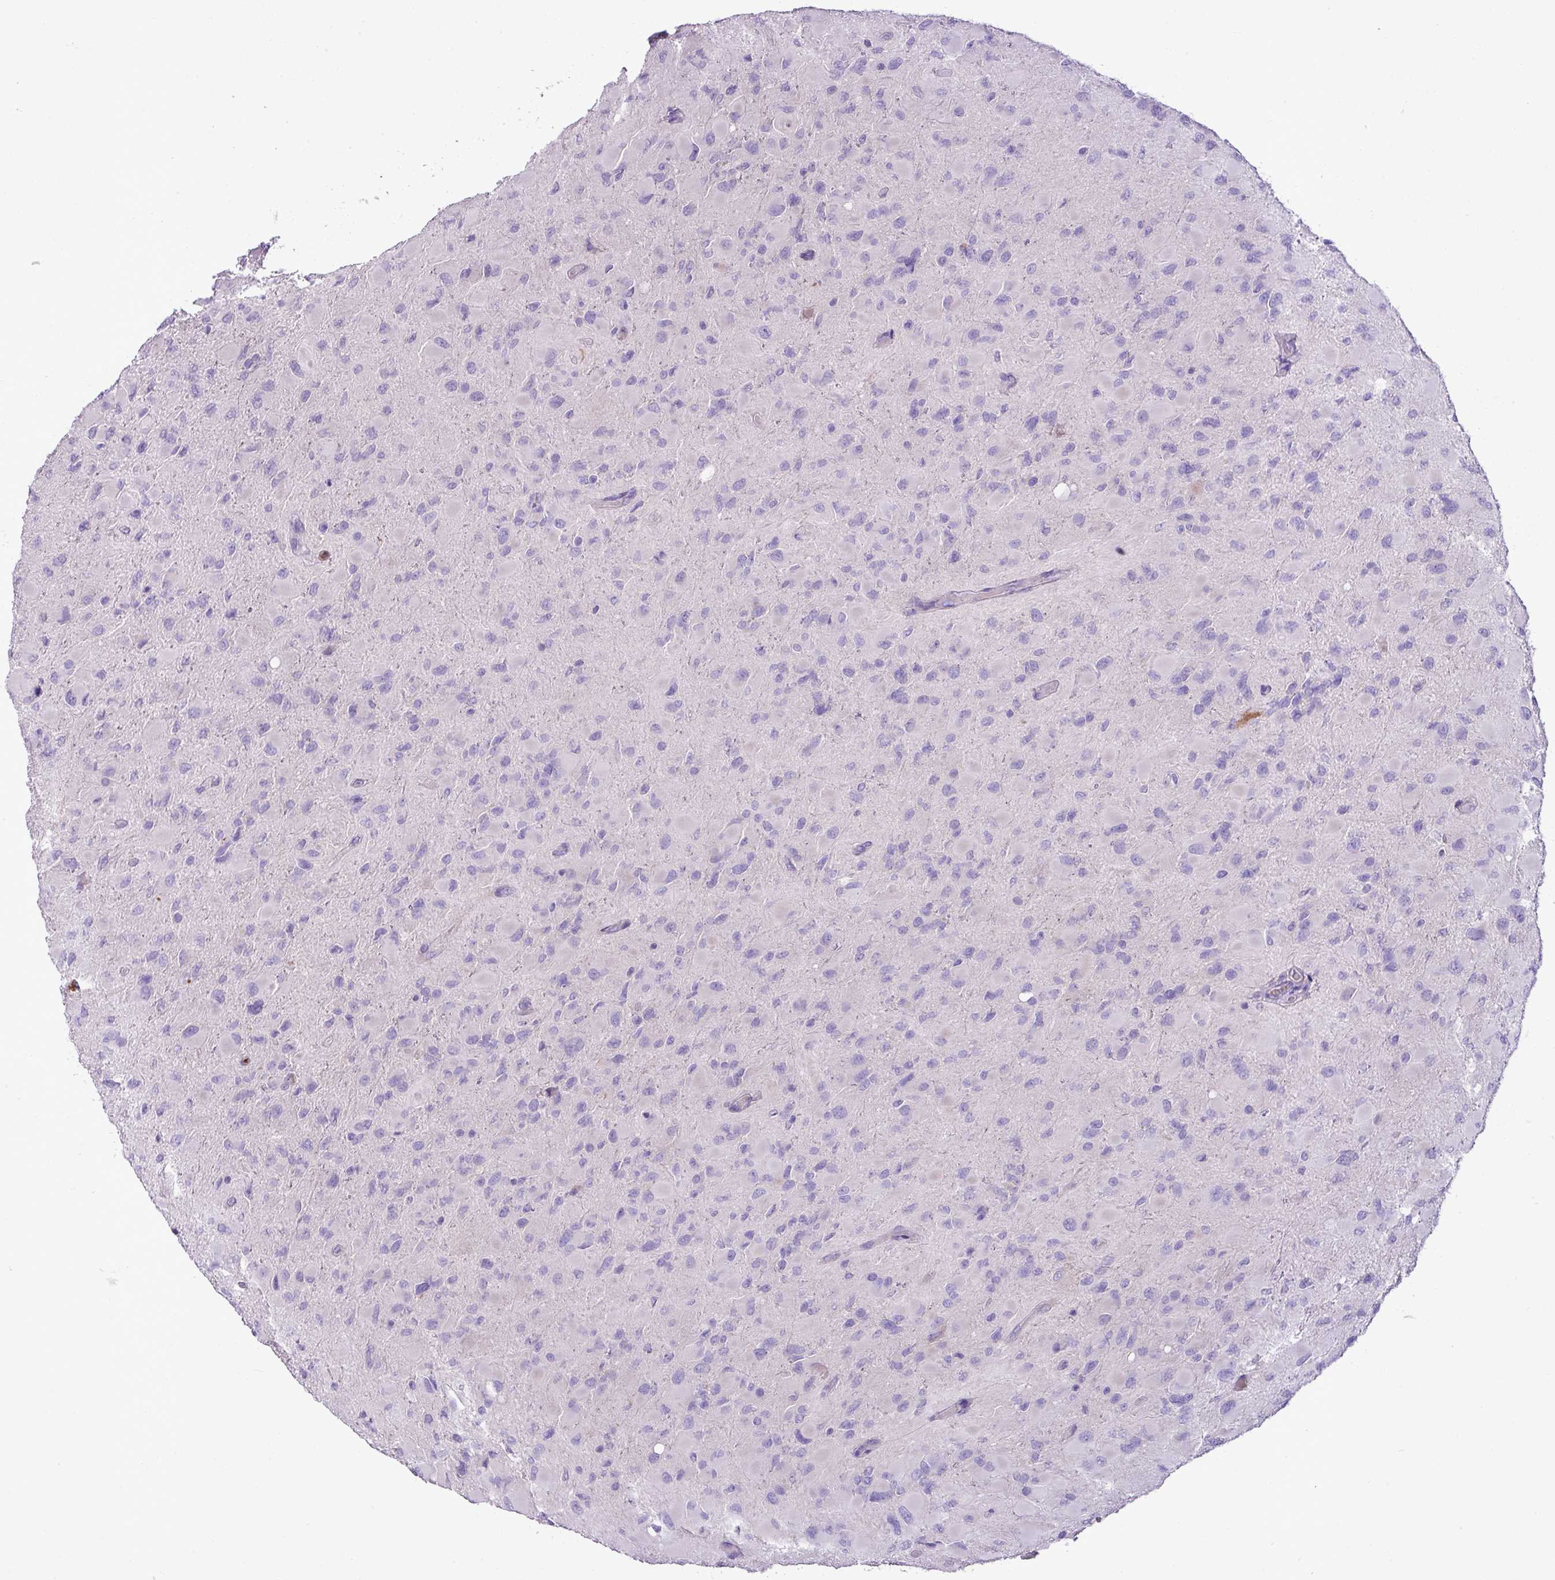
{"staining": {"intensity": "negative", "quantity": "none", "location": "none"}, "tissue": "glioma", "cell_type": "Tumor cells", "image_type": "cancer", "snomed": [{"axis": "morphology", "description": "Glioma, malignant, High grade"}, {"axis": "topography", "description": "Cerebral cortex"}], "caption": "The micrograph displays no significant positivity in tumor cells of high-grade glioma (malignant).", "gene": "ZSCAN5A", "patient": {"sex": "female", "age": 36}}